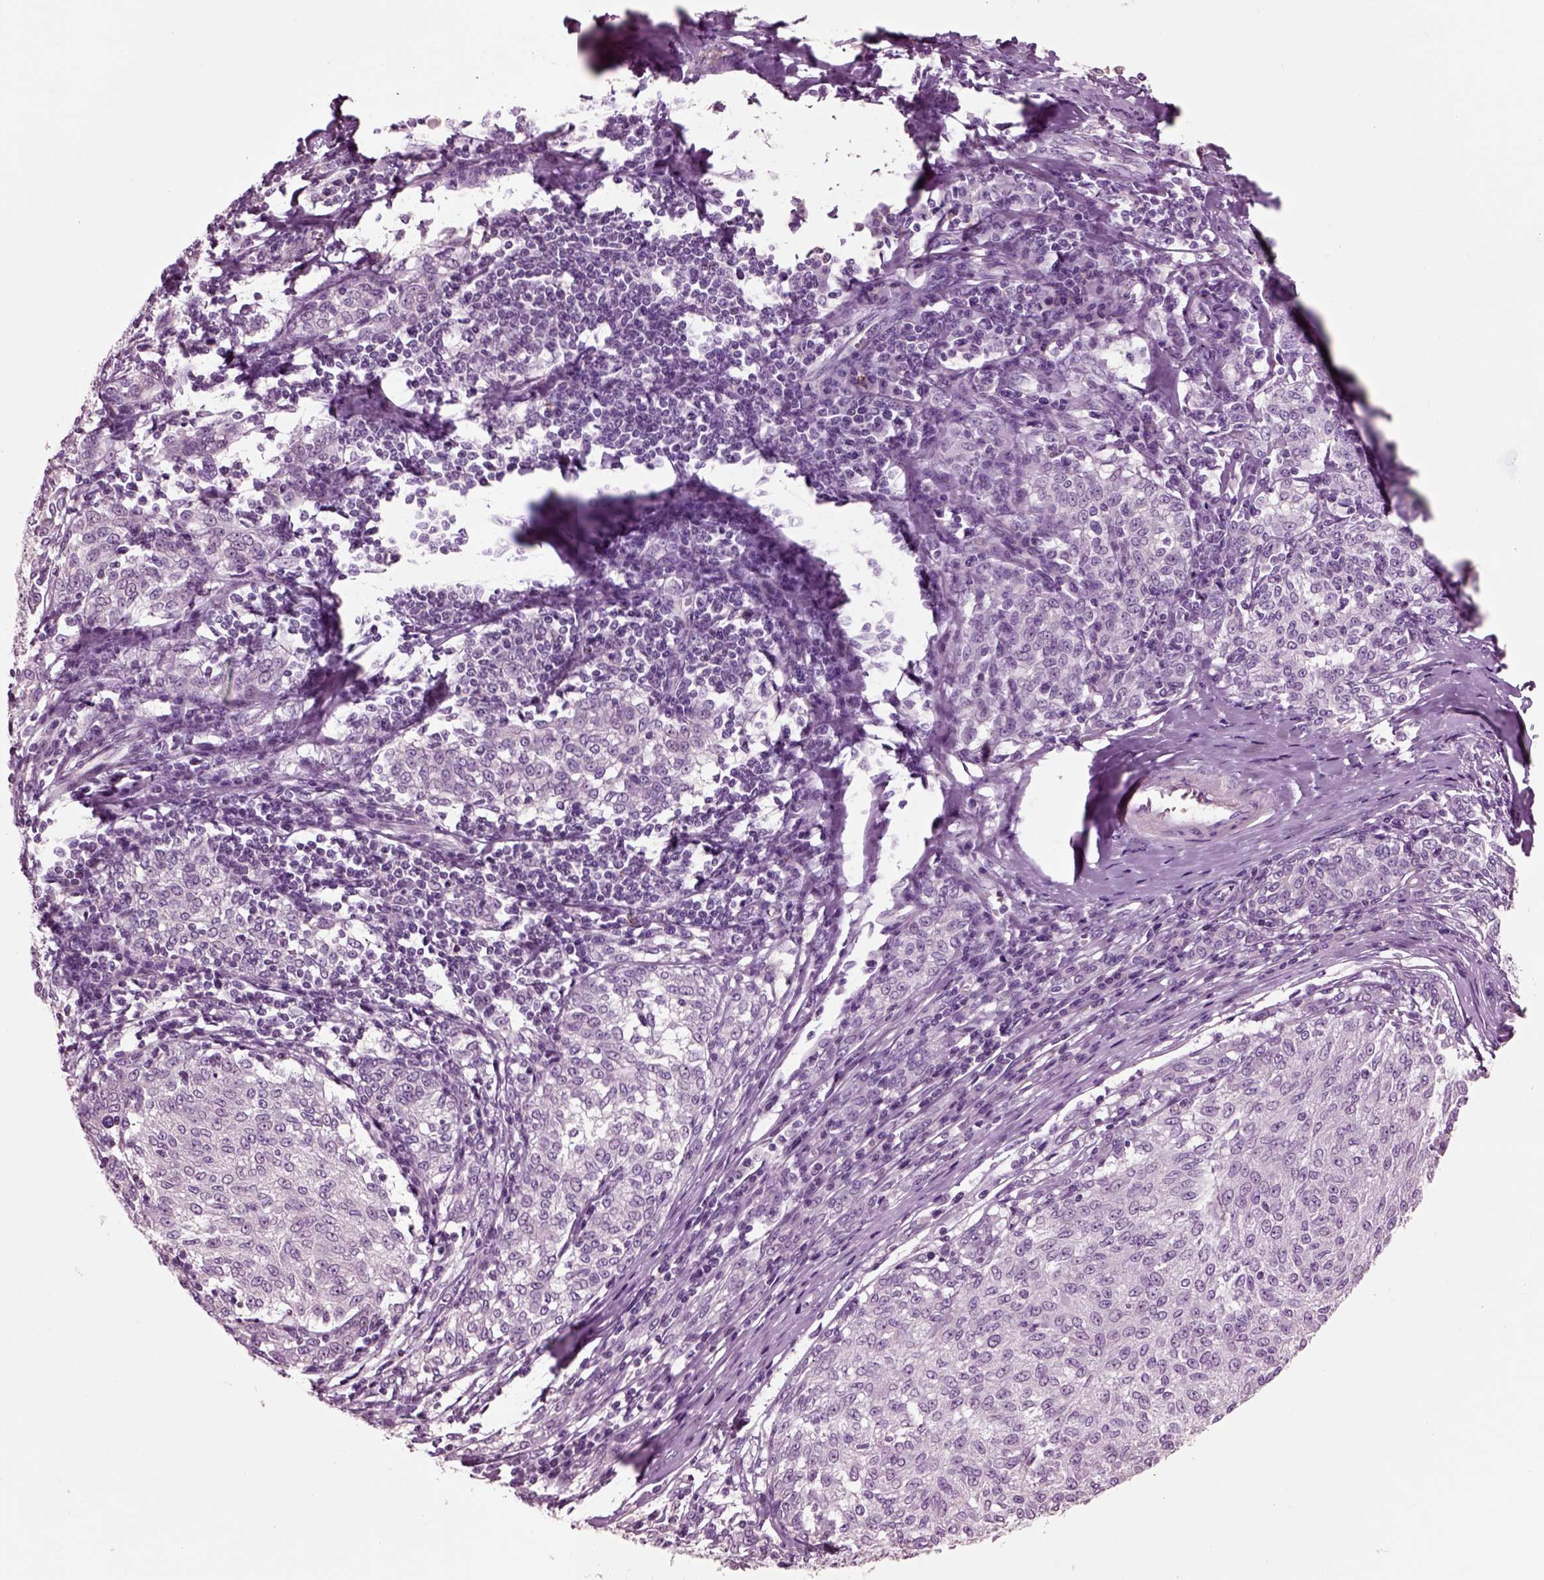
{"staining": {"intensity": "negative", "quantity": "none", "location": "none"}, "tissue": "melanoma", "cell_type": "Tumor cells", "image_type": "cancer", "snomed": [{"axis": "morphology", "description": "Malignant melanoma, NOS"}, {"axis": "topography", "description": "Skin"}], "caption": "Melanoma was stained to show a protein in brown. There is no significant expression in tumor cells.", "gene": "CHGB", "patient": {"sex": "female", "age": 72}}